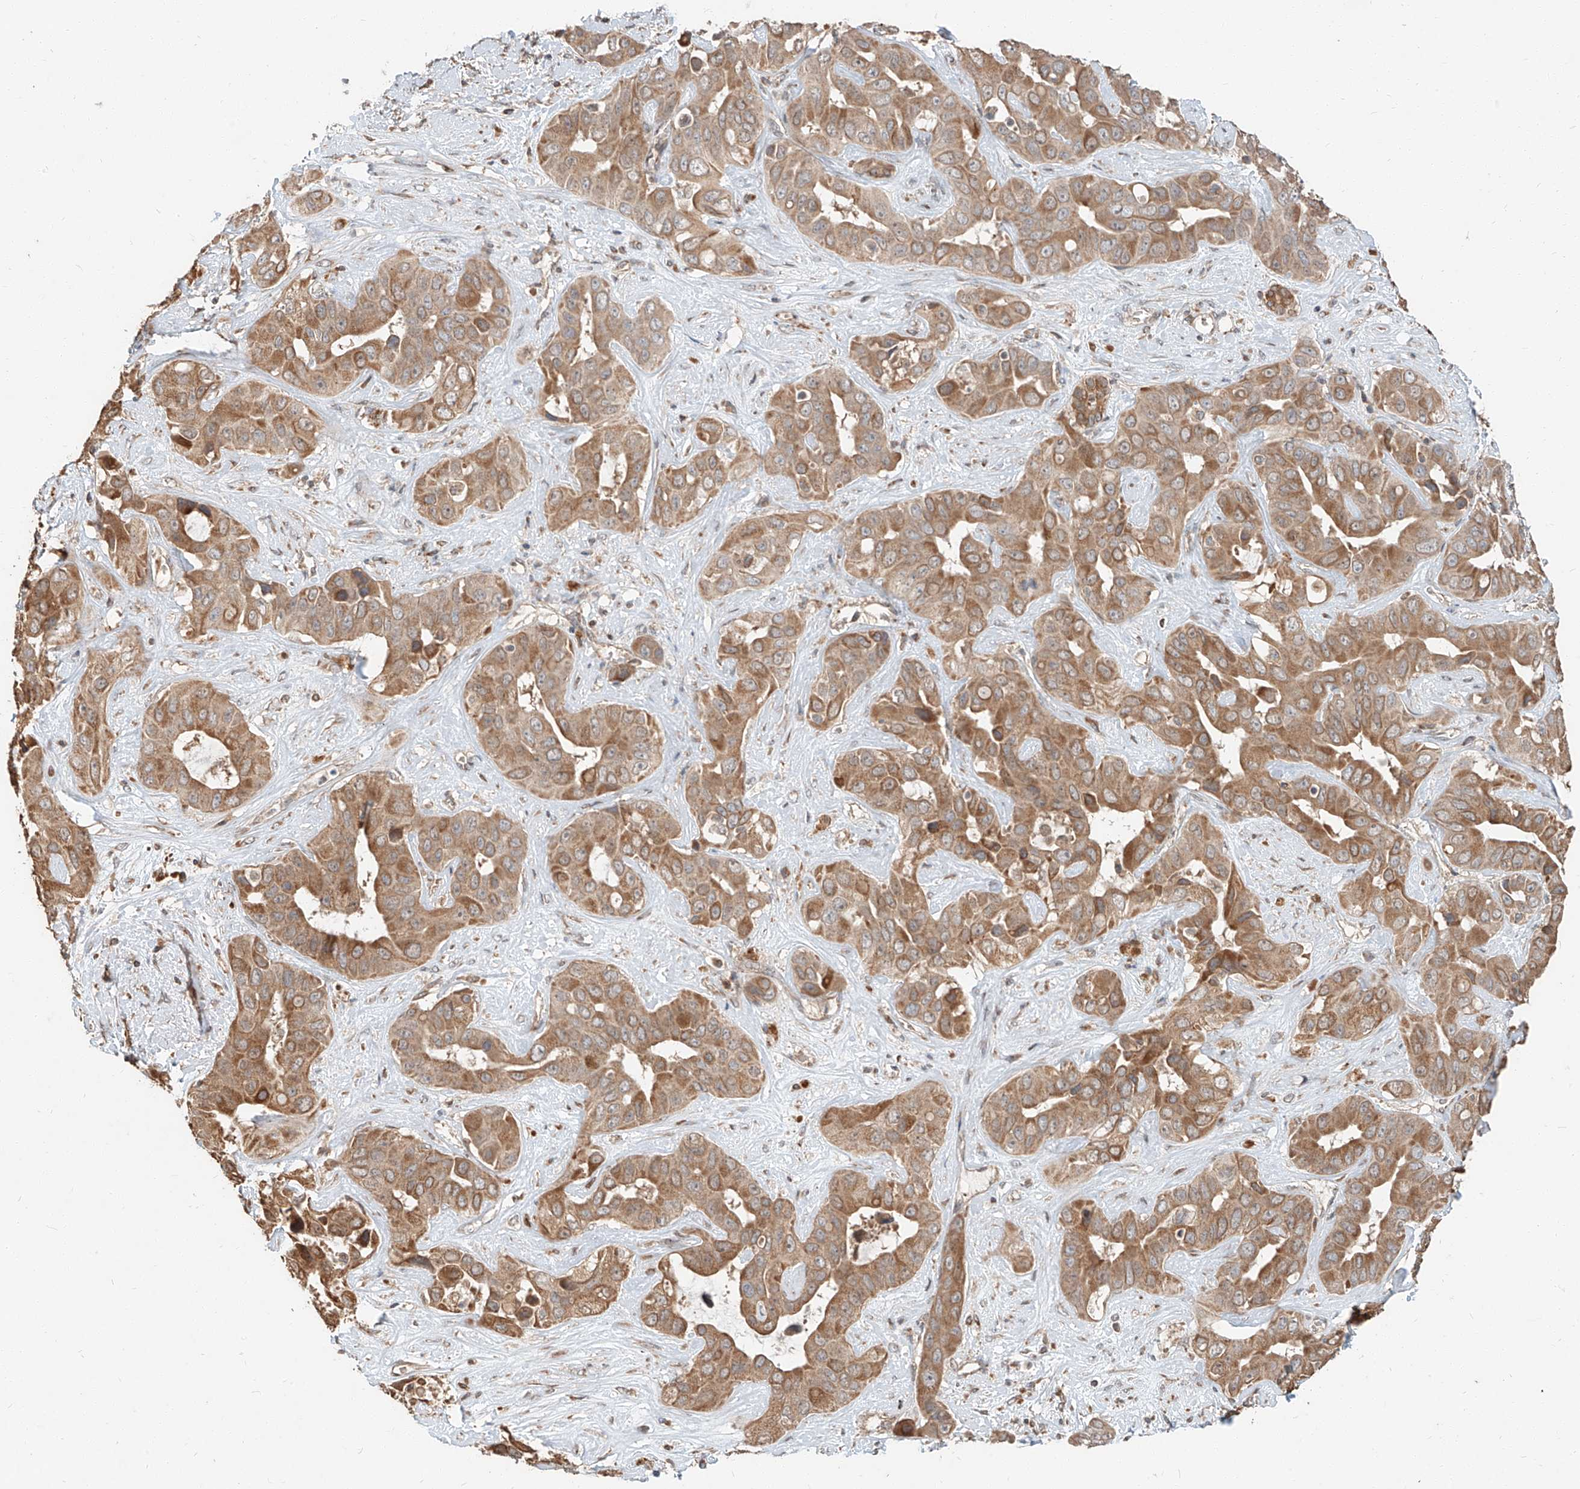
{"staining": {"intensity": "moderate", "quantity": ">75%", "location": "cytoplasmic/membranous"}, "tissue": "liver cancer", "cell_type": "Tumor cells", "image_type": "cancer", "snomed": [{"axis": "morphology", "description": "Cholangiocarcinoma"}, {"axis": "topography", "description": "Liver"}], "caption": "Immunohistochemistry of liver cholangiocarcinoma demonstrates medium levels of moderate cytoplasmic/membranous expression in approximately >75% of tumor cells.", "gene": "STX19", "patient": {"sex": "female", "age": 52}}